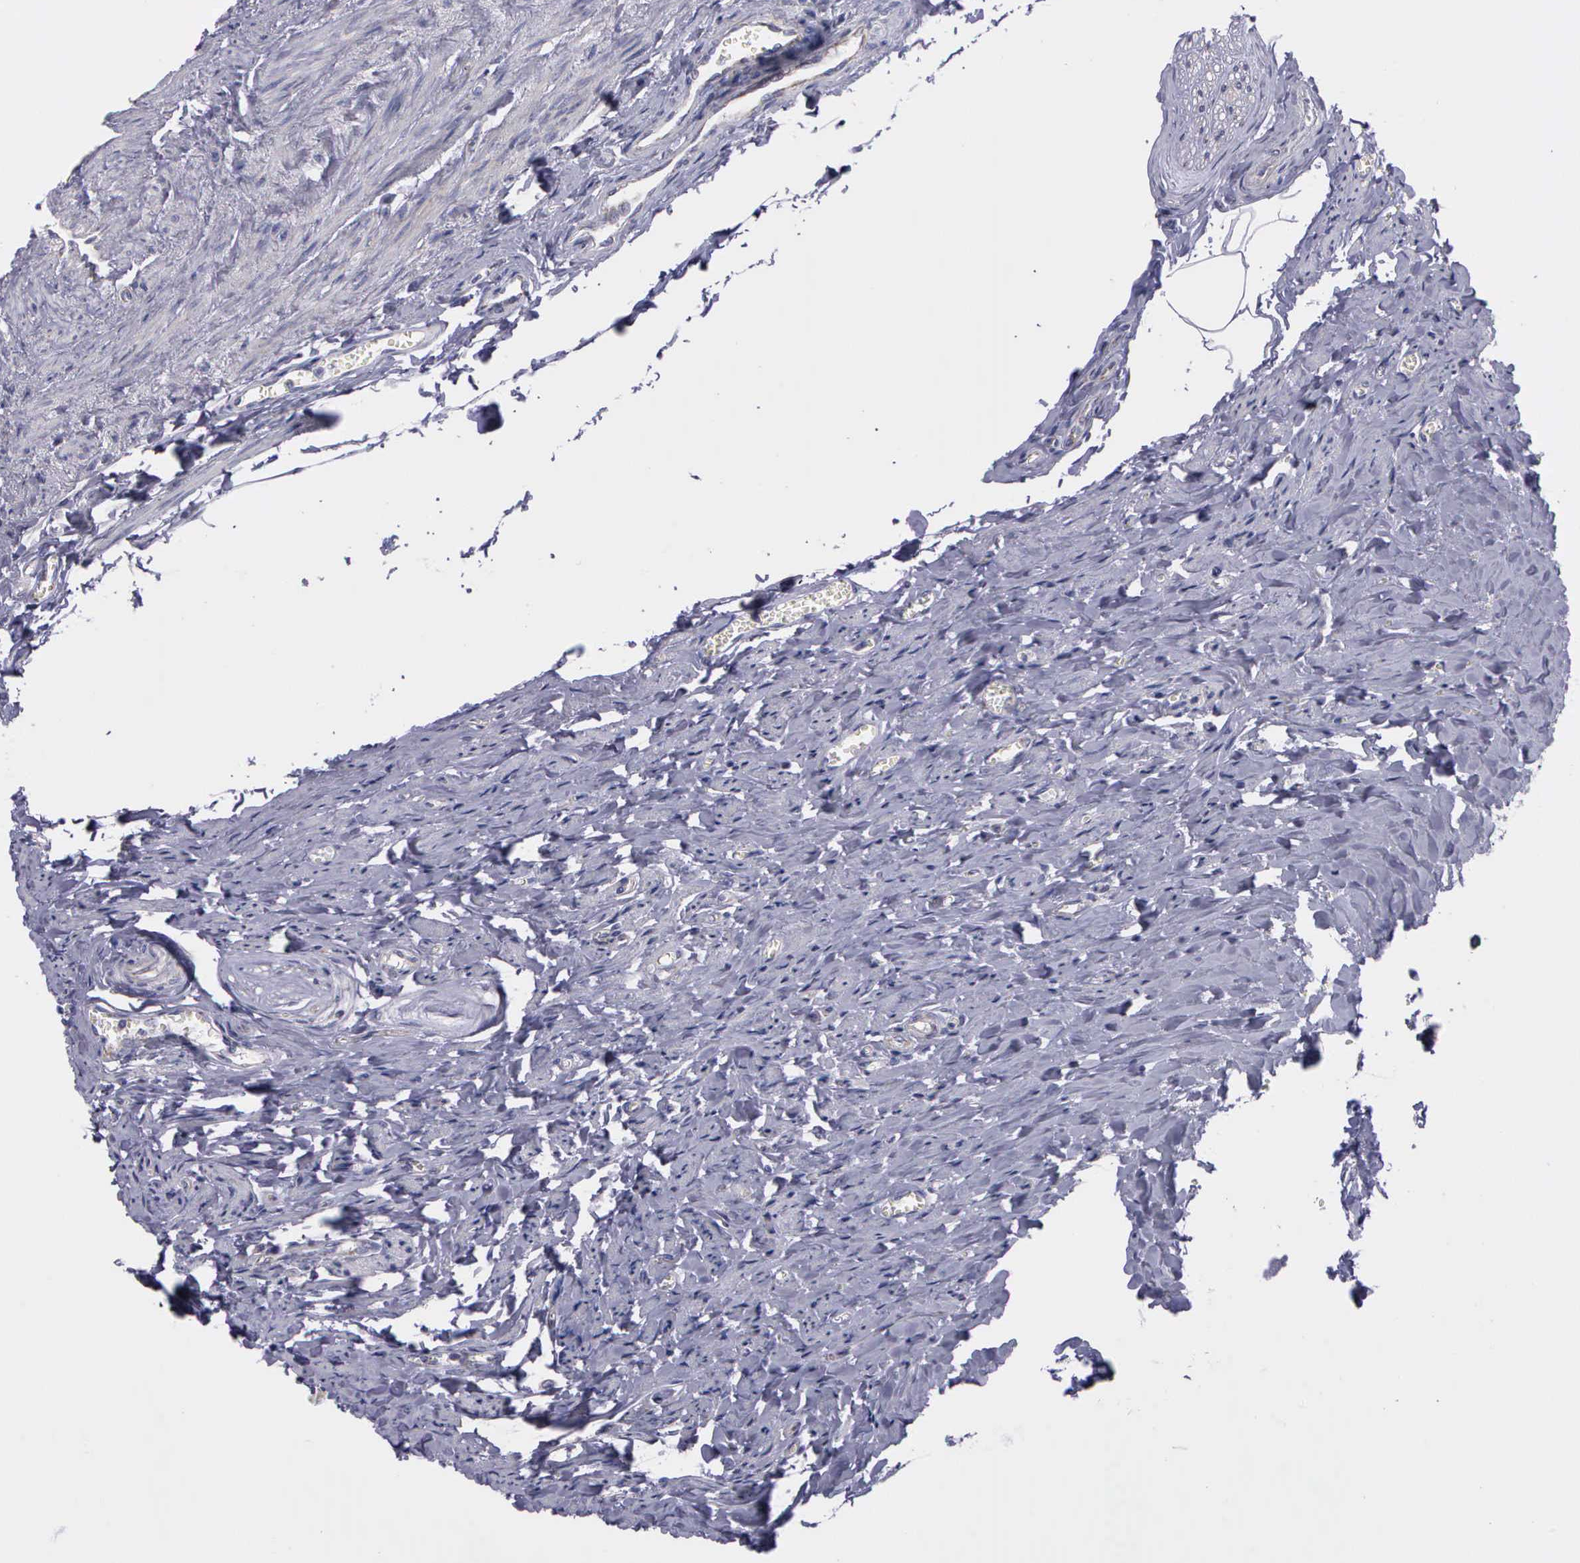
{"staining": {"intensity": "weak", "quantity": "25%-75%", "location": "cytoplasmic/membranous"}, "tissue": "ovary", "cell_type": "Follicle cells", "image_type": "normal", "snomed": [{"axis": "morphology", "description": "Normal tissue, NOS"}, {"axis": "topography", "description": "Ovary"}], "caption": "Ovary stained with DAB (3,3'-diaminobenzidine) immunohistochemistry exhibits low levels of weak cytoplasmic/membranous expression in about 25%-75% of follicle cells.", "gene": "SYNJ2BP", "patient": {"sex": "female", "age": 53}}